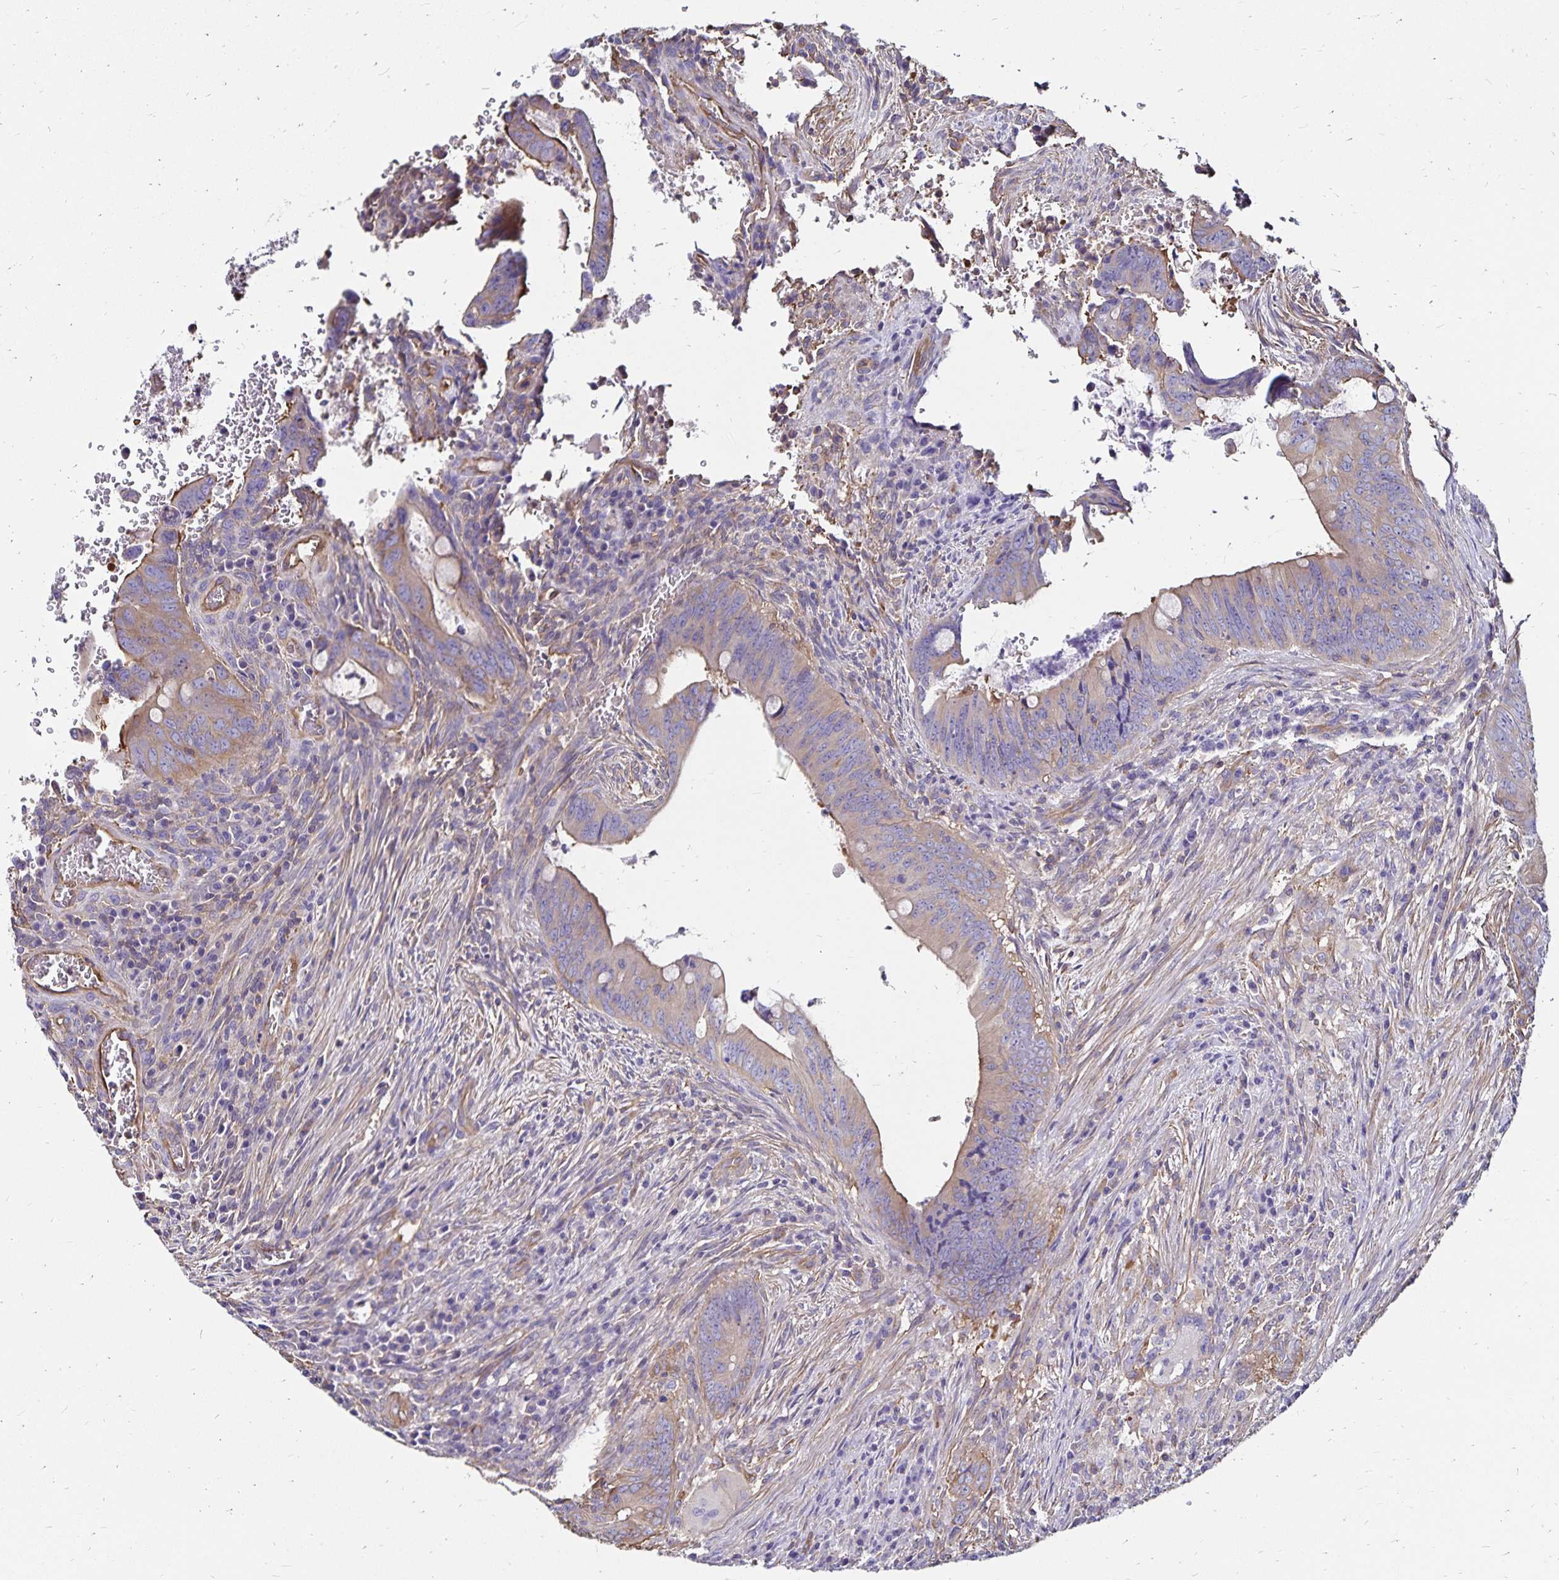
{"staining": {"intensity": "weak", "quantity": "<25%", "location": "cytoplasmic/membranous"}, "tissue": "colorectal cancer", "cell_type": "Tumor cells", "image_type": "cancer", "snomed": [{"axis": "morphology", "description": "Adenocarcinoma, NOS"}, {"axis": "topography", "description": "Colon"}], "caption": "DAB immunohistochemical staining of human colorectal cancer demonstrates no significant staining in tumor cells.", "gene": "RPRML", "patient": {"sex": "female", "age": 74}}